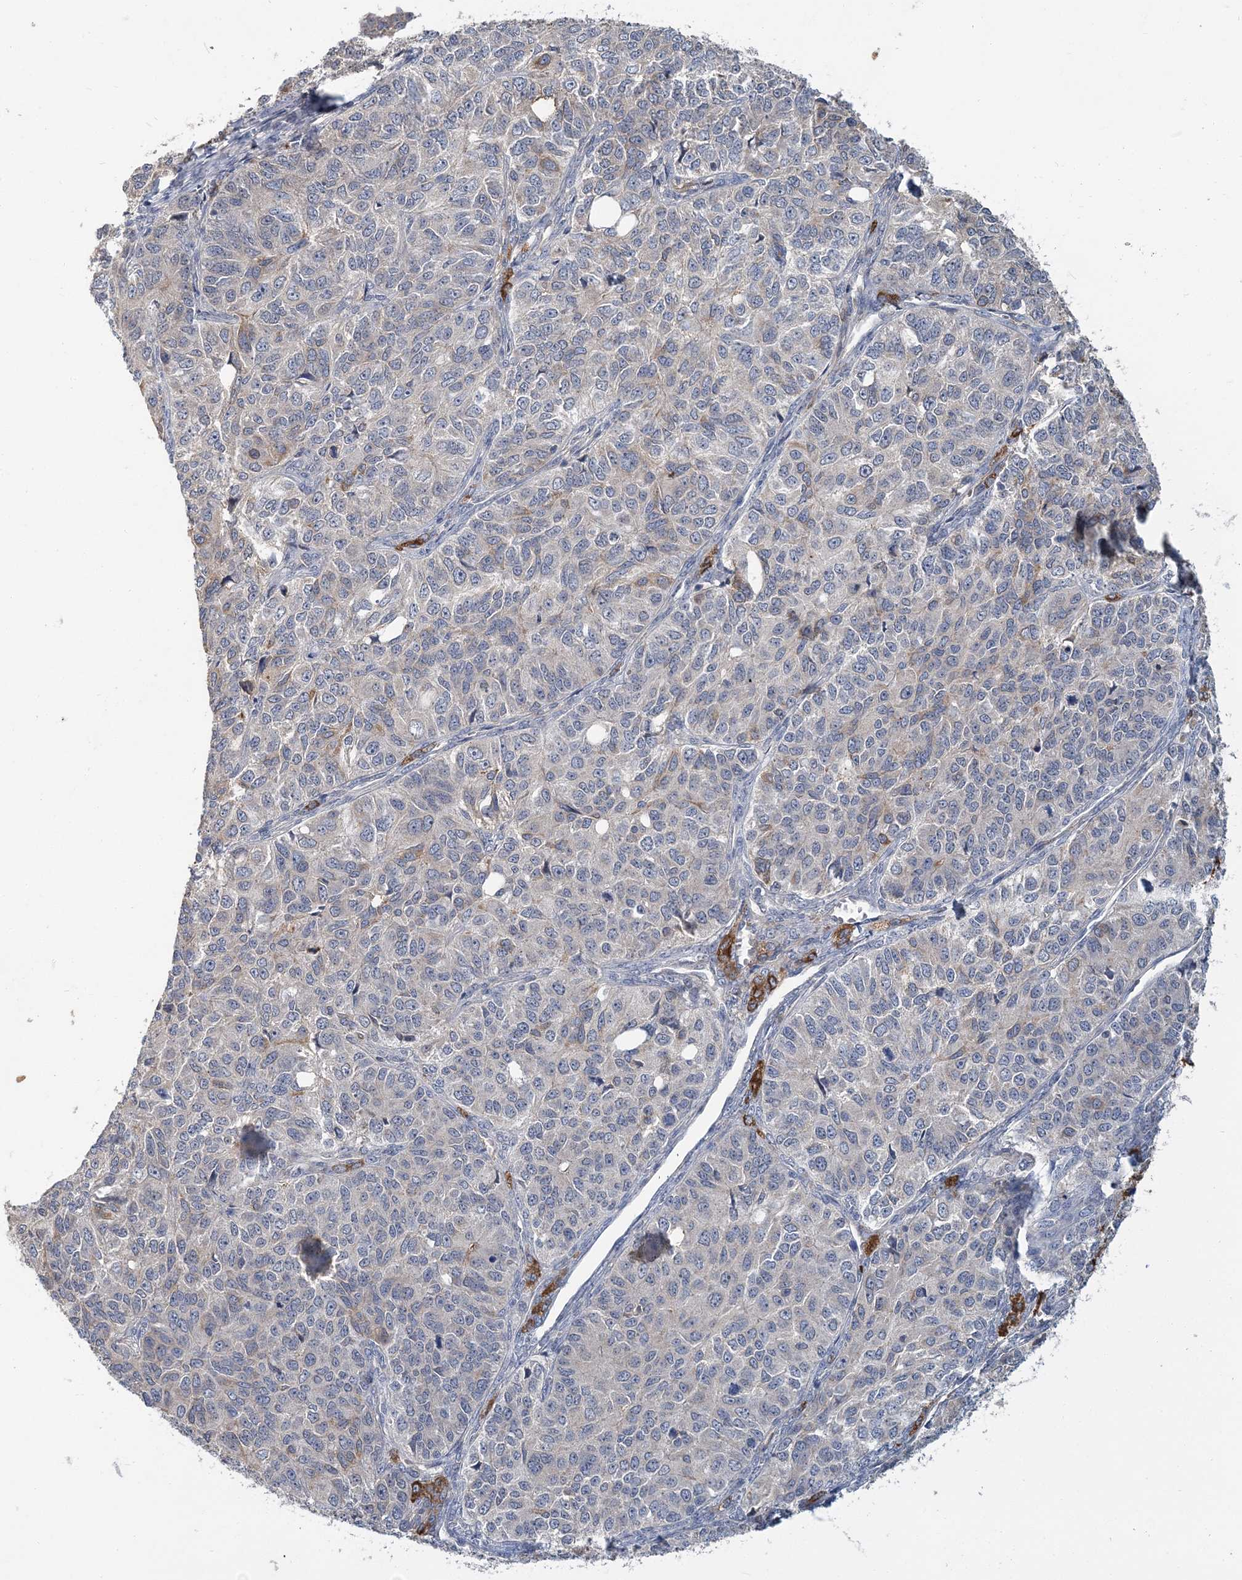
{"staining": {"intensity": "negative", "quantity": "none", "location": "none"}, "tissue": "ovarian cancer", "cell_type": "Tumor cells", "image_type": "cancer", "snomed": [{"axis": "morphology", "description": "Carcinoma, endometroid"}, {"axis": "topography", "description": "Ovary"}], "caption": "Tumor cells are negative for brown protein staining in ovarian endometroid carcinoma.", "gene": "RNF25", "patient": {"sex": "female", "age": 51}}